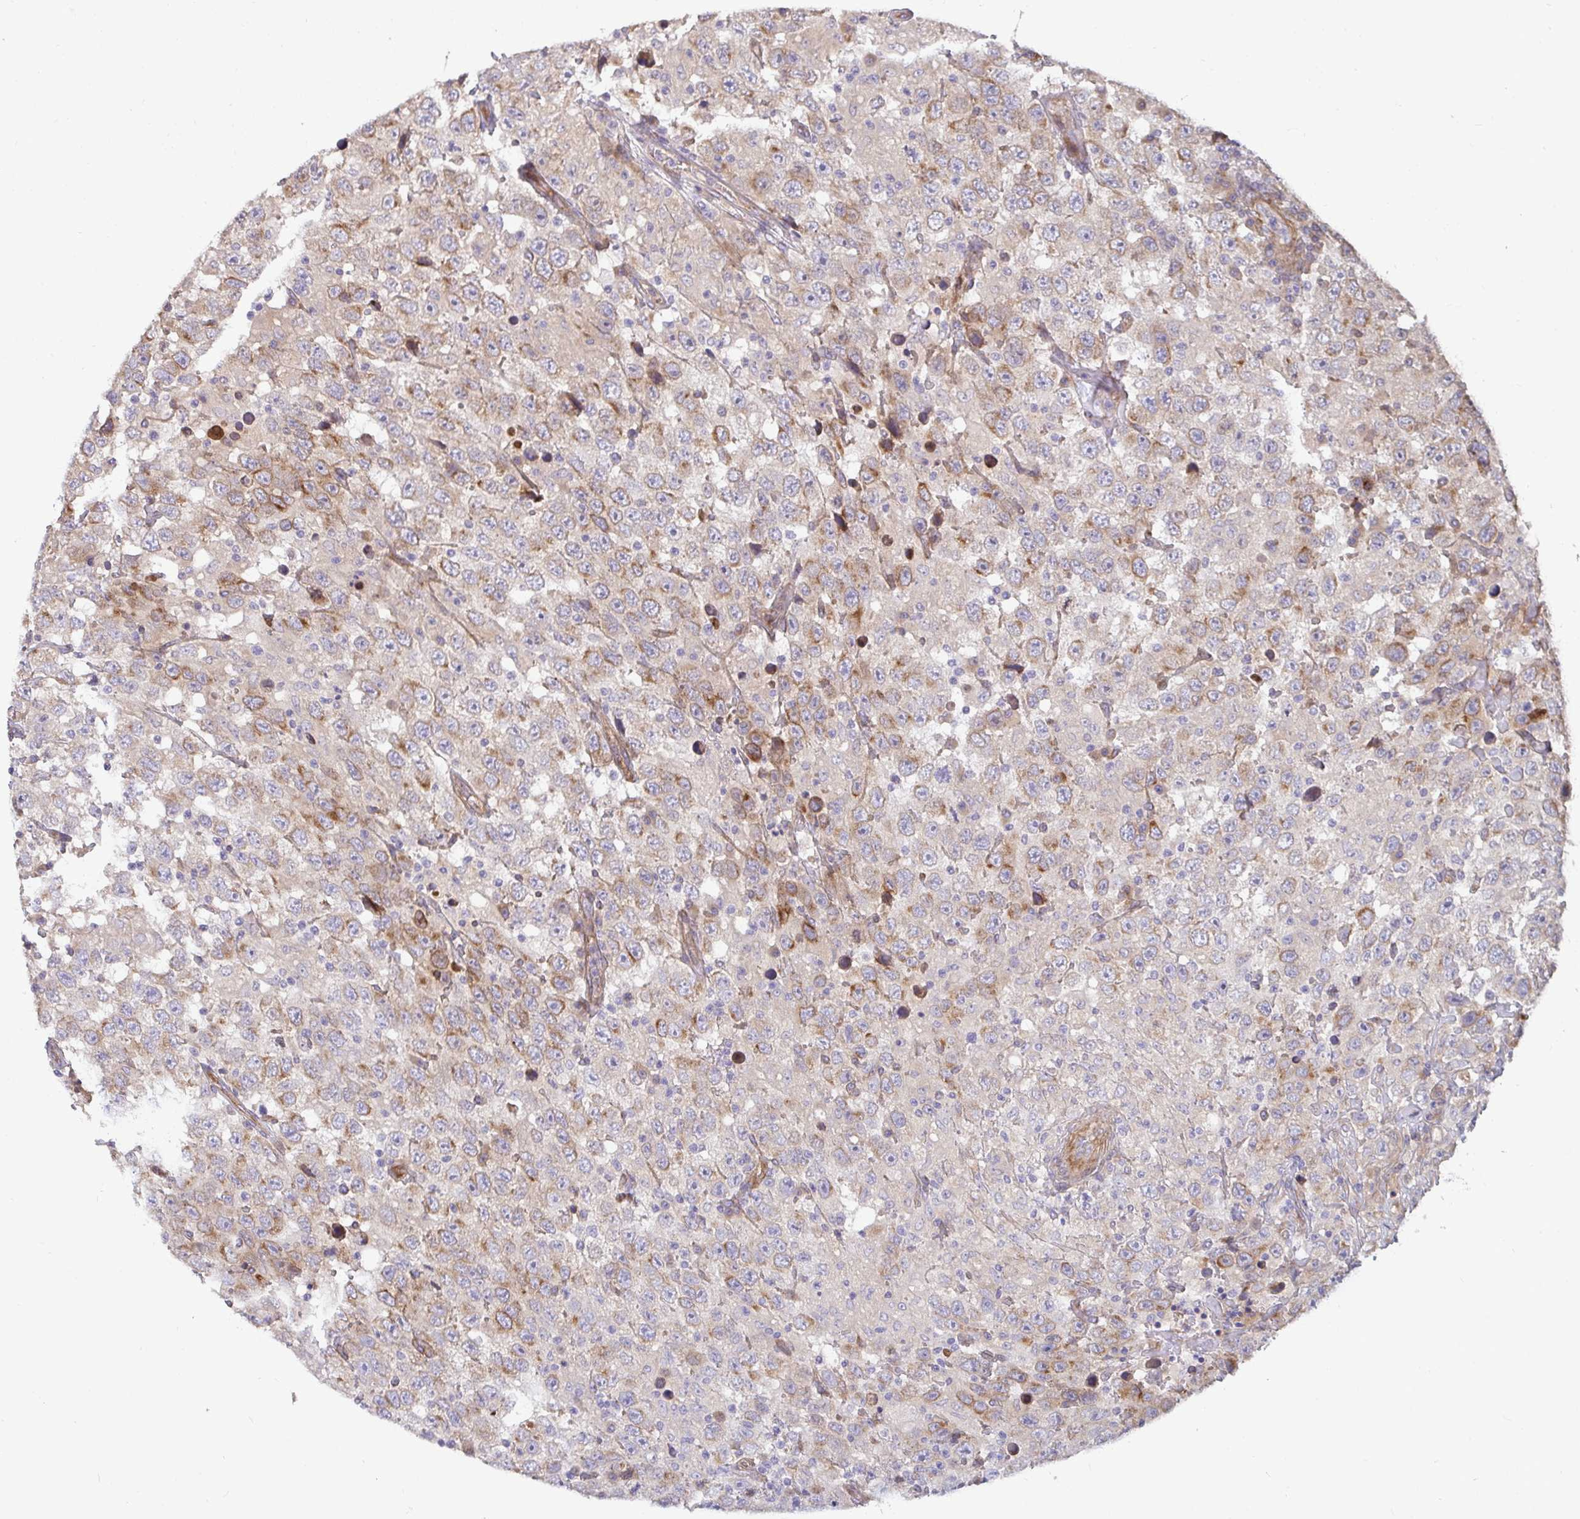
{"staining": {"intensity": "moderate", "quantity": "25%-75%", "location": "cytoplasmic/membranous"}, "tissue": "testis cancer", "cell_type": "Tumor cells", "image_type": "cancer", "snomed": [{"axis": "morphology", "description": "Seminoma, NOS"}, {"axis": "topography", "description": "Testis"}], "caption": "Immunohistochemistry (IHC) image of testis seminoma stained for a protein (brown), which demonstrates medium levels of moderate cytoplasmic/membranous staining in approximately 25%-75% of tumor cells.", "gene": "SH2D1B", "patient": {"sex": "male", "age": 41}}